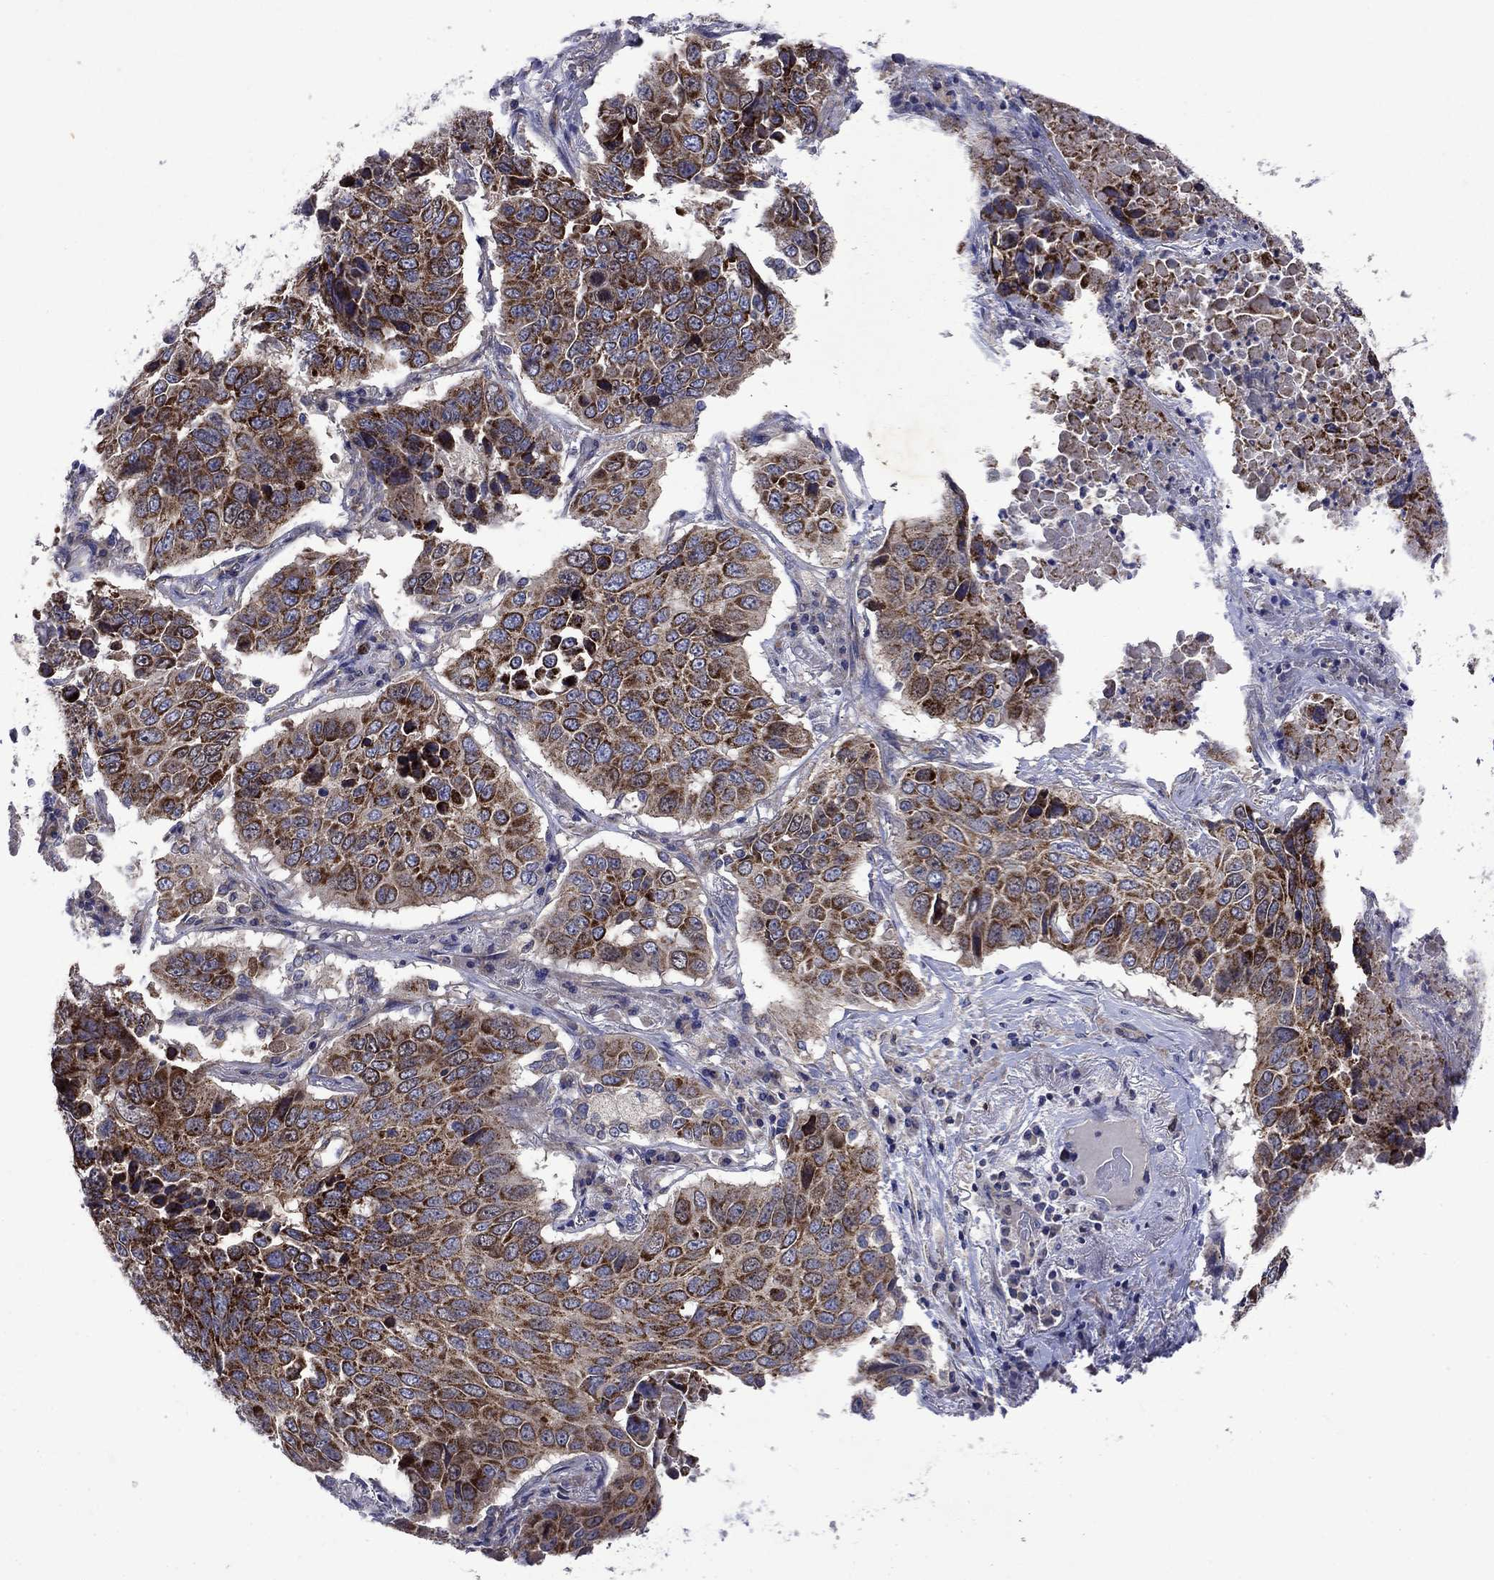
{"staining": {"intensity": "strong", "quantity": "25%-75%", "location": "cytoplasmic/membranous"}, "tissue": "lung cancer", "cell_type": "Tumor cells", "image_type": "cancer", "snomed": [{"axis": "morphology", "description": "Normal tissue, NOS"}, {"axis": "morphology", "description": "Squamous cell carcinoma, NOS"}, {"axis": "topography", "description": "Bronchus"}, {"axis": "topography", "description": "Lung"}], "caption": "Immunohistochemistry (IHC) photomicrograph of neoplastic tissue: lung cancer stained using immunohistochemistry reveals high levels of strong protein expression localized specifically in the cytoplasmic/membranous of tumor cells, appearing as a cytoplasmic/membranous brown color.", "gene": "KIF22", "patient": {"sex": "male", "age": 64}}